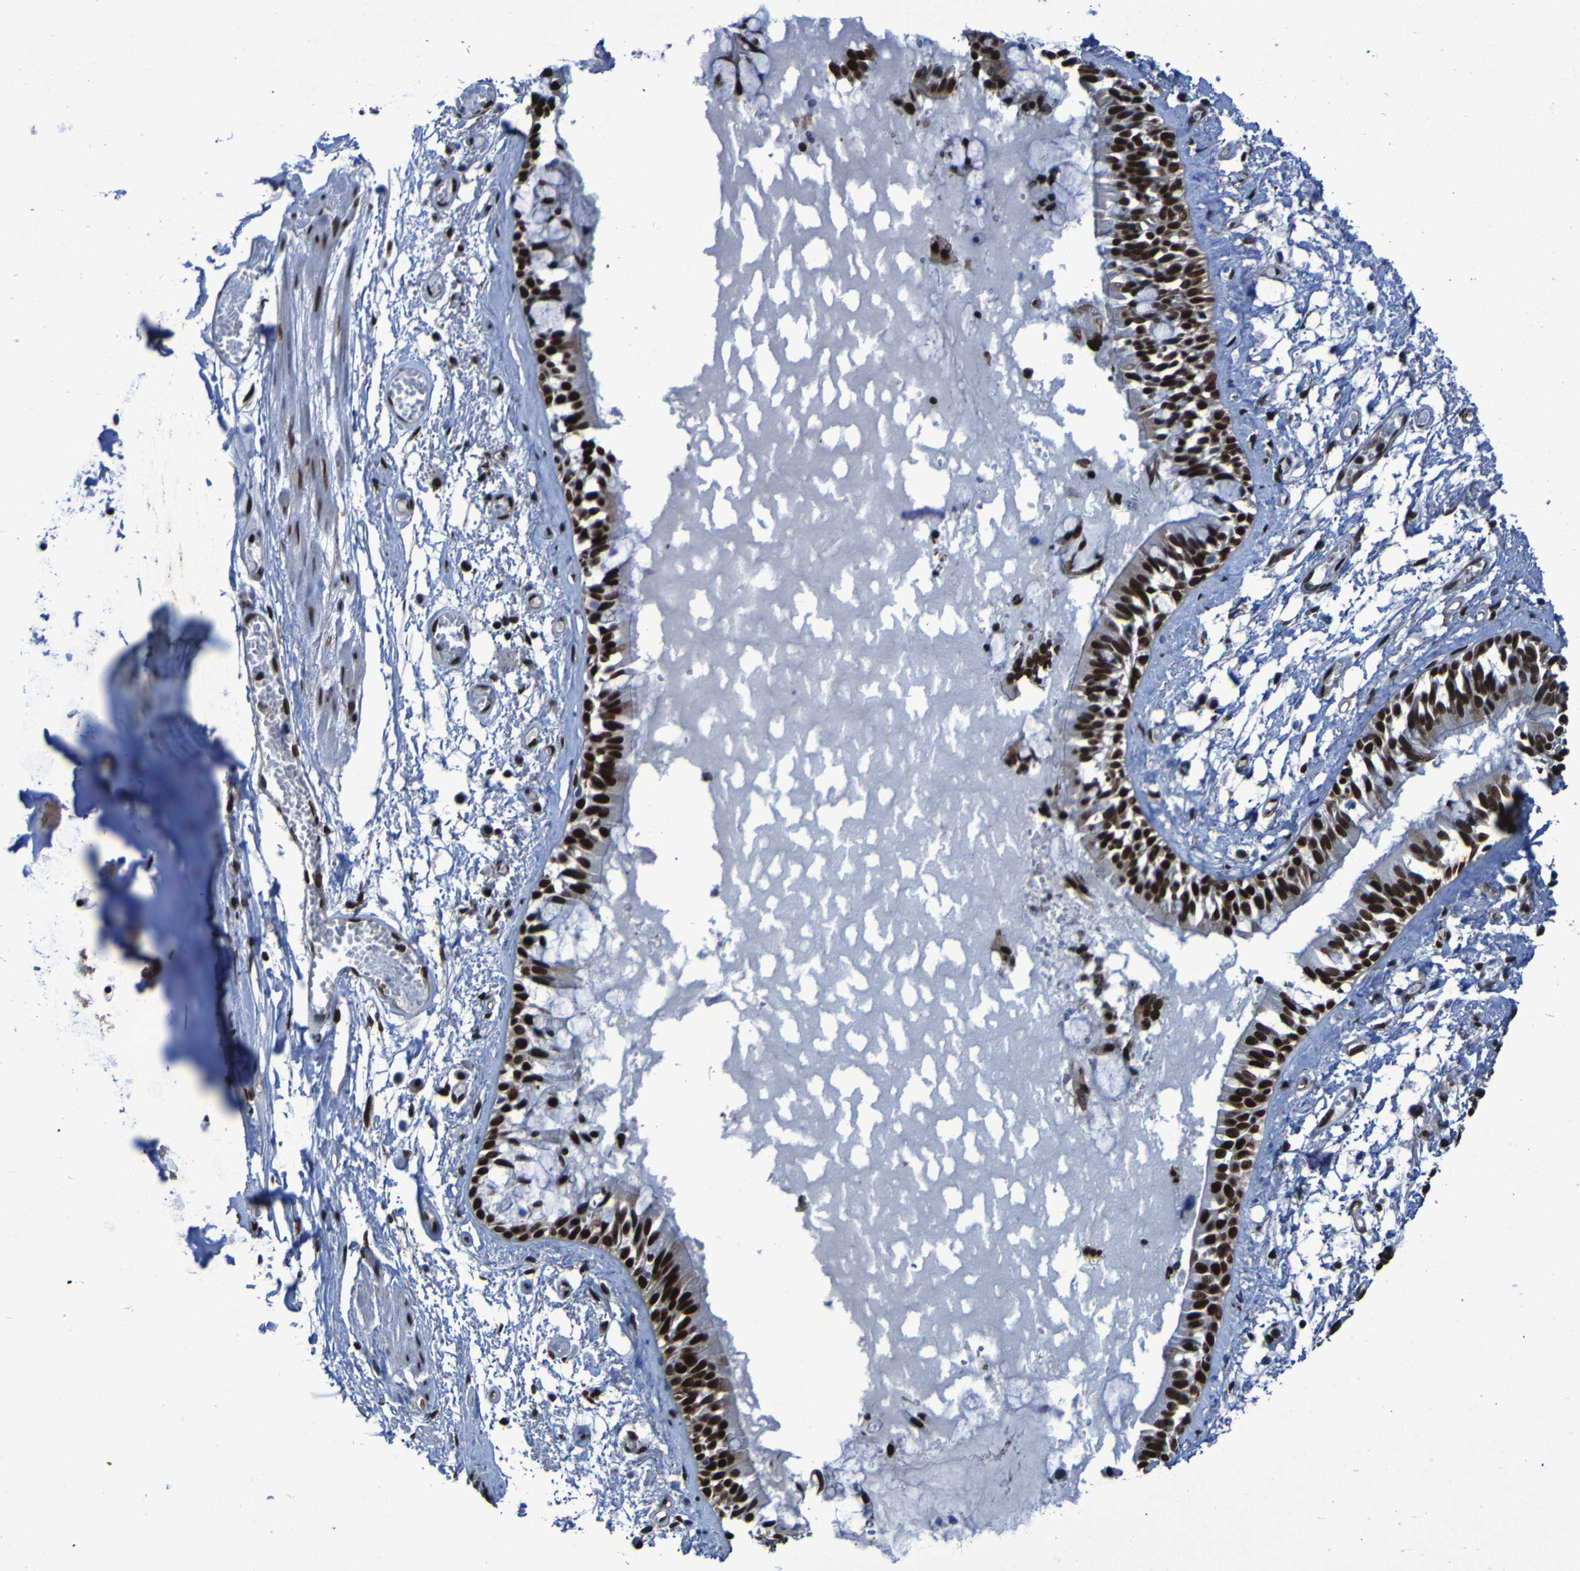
{"staining": {"intensity": "strong", "quantity": ">75%", "location": "nuclear"}, "tissue": "bronchus", "cell_type": "Respiratory epithelial cells", "image_type": "normal", "snomed": [{"axis": "morphology", "description": "Normal tissue, NOS"}, {"axis": "morphology", "description": "Inflammation, NOS"}, {"axis": "topography", "description": "Cartilage tissue"}, {"axis": "topography", "description": "Lung"}], "caption": "Bronchus stained for a protein reveals strong nuclear positivity in respiratory epithelial cells. The staining was performed using DAB (3,3'-diaminobenzidine) to visualize the protein expression in brown, while the nuclei were stained in blue with hematoxylin (Magnification: 20x).", "gene": "HNRNPR", "patient": {"sex": "male", "age": 71}}